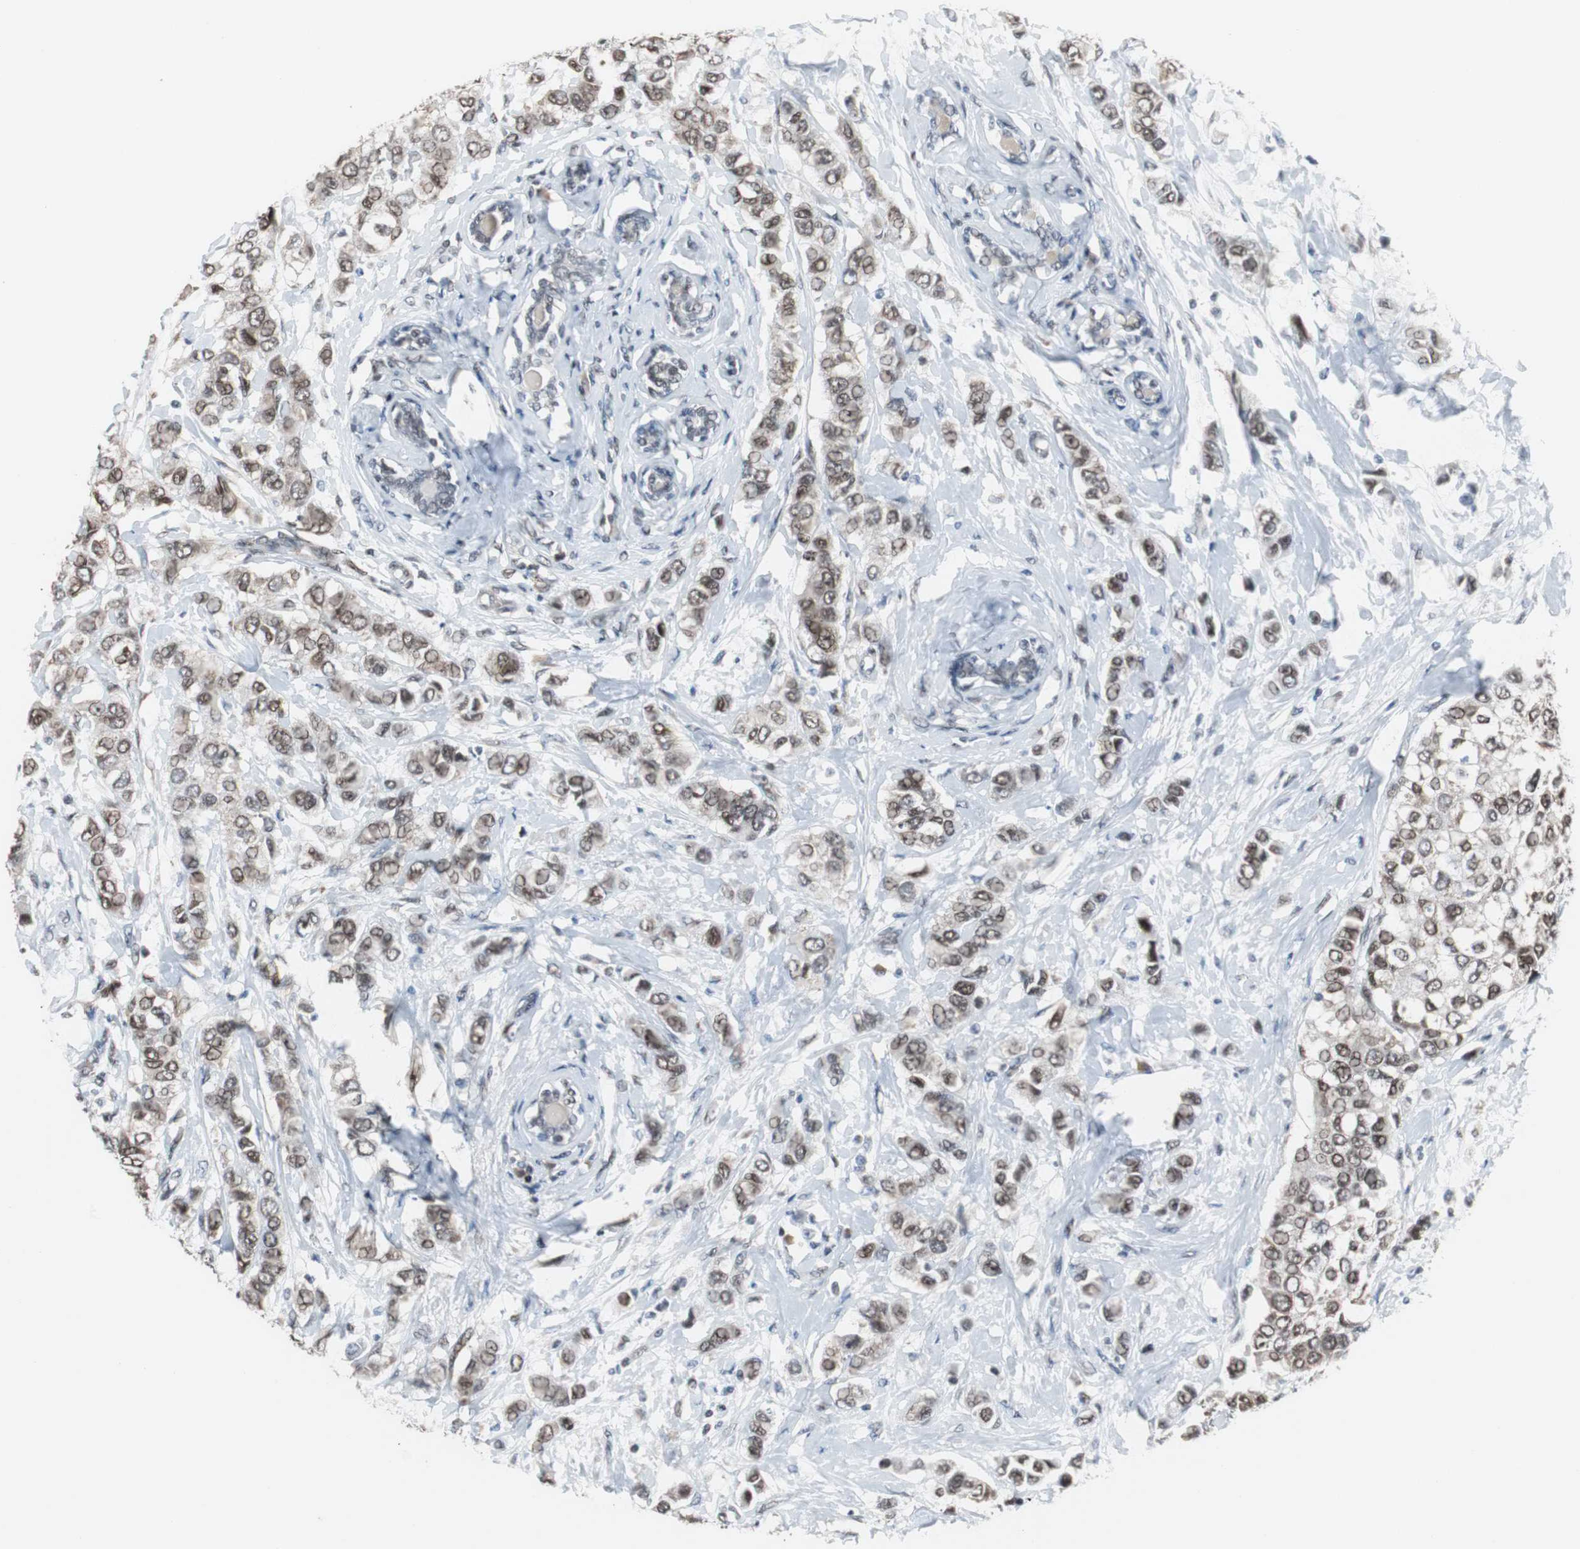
{"staining": {"intensity": "moderate", "quantity": ">75%", "location": "nuclear"}, "tissue": "breast cancer", "cell_type": "Tumor cells", "image_type": "cancer", "snomed": [{"axis": "morphology", "description": "Duct carcinoma"}, {"axis": "topography", "description": "Breast"}], "caption": "Breast invasive ductal carcinoma was stained to show a protein in brown. There is medium levels of moderate nuclear positivity in about >75% of tumor cells.", "gene": "ZHX2", "patient": {"sex": "female", "age": 50}}